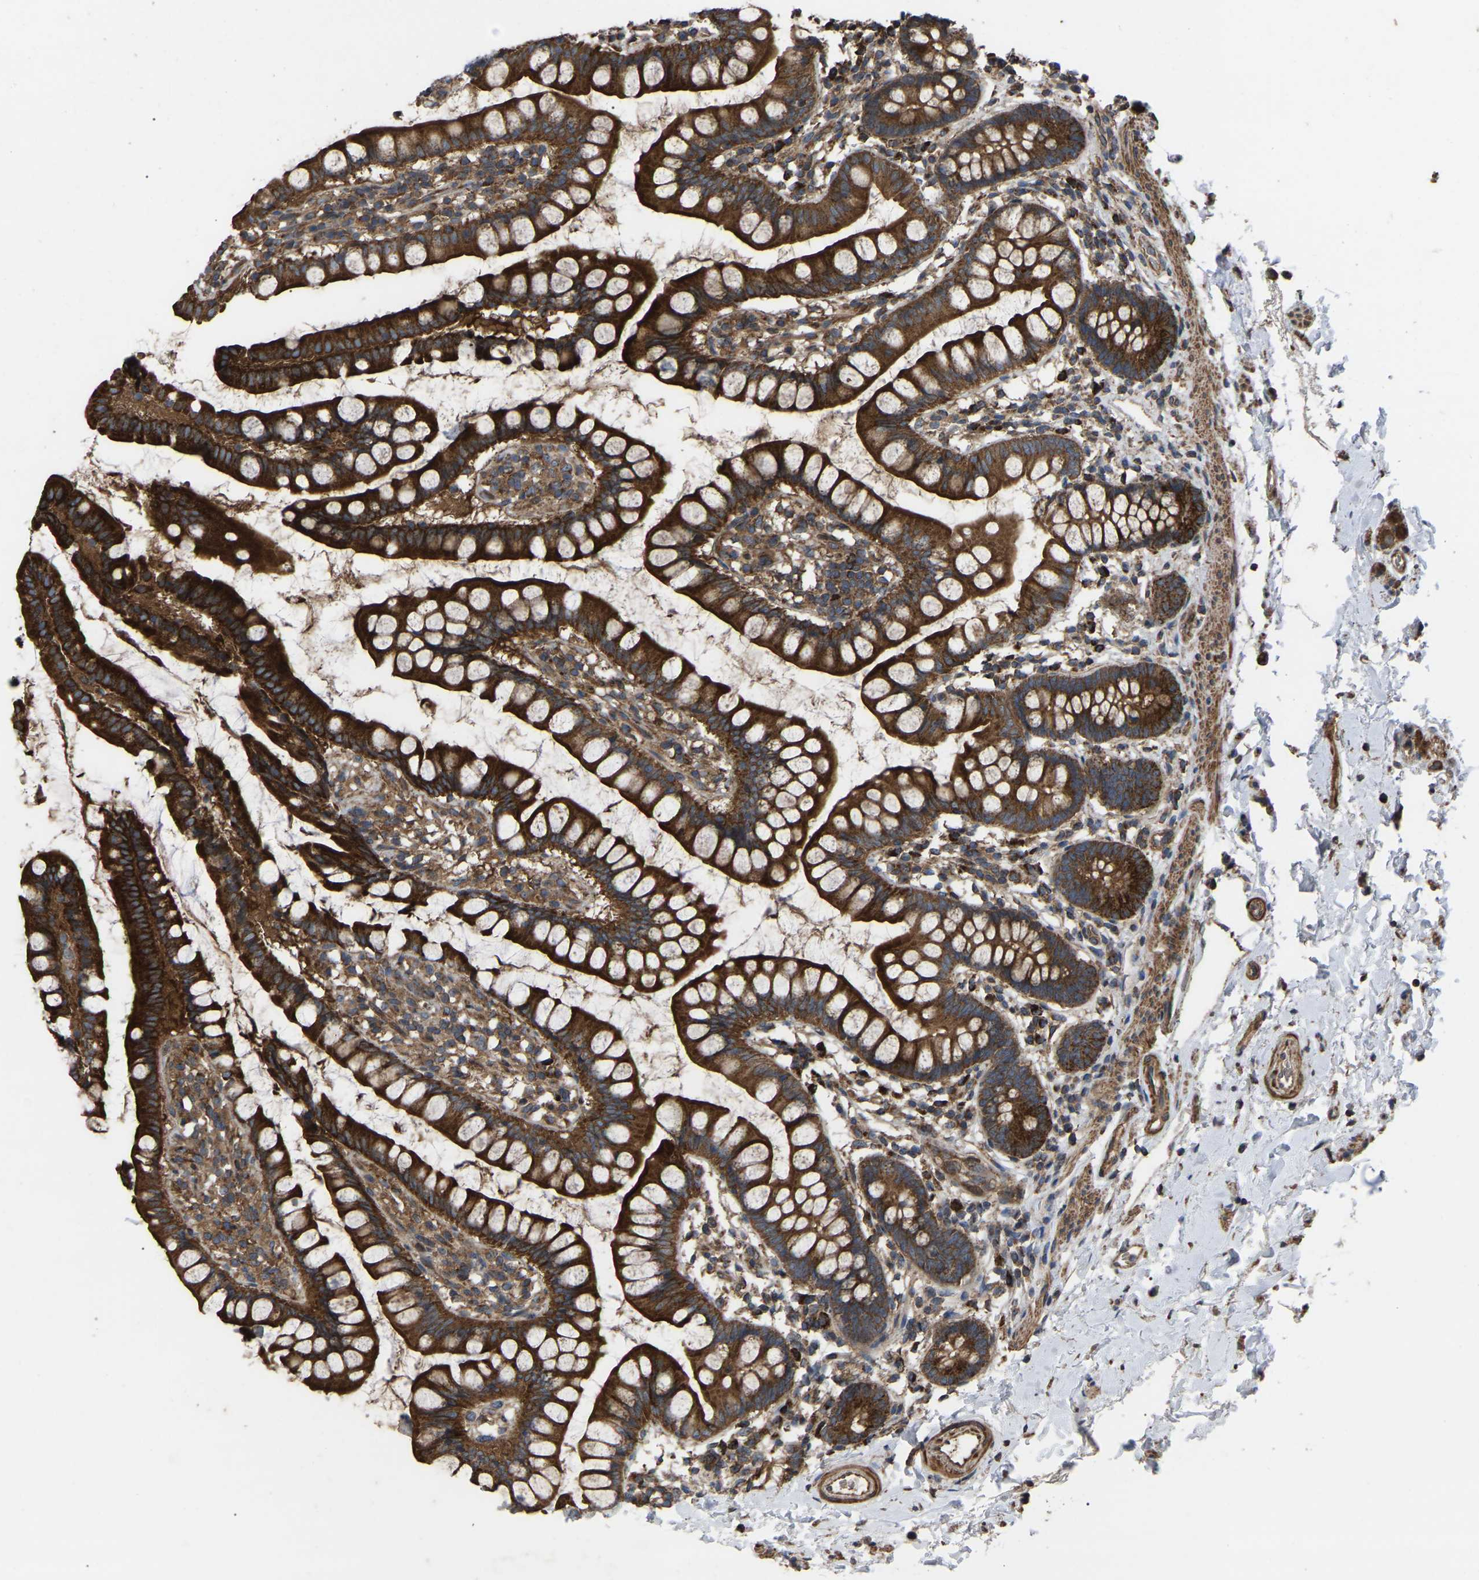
{"staining": {"intensity": "strong", "quantity": ">75%", "location": "cytoplasmic/membranous"}, "tissue": "small intestine", "cell_type": "Glandular cells", "image_type": "normal", "snomed": [{"axis": "morphology", "description": "Normal tissue, NOS"}, {"axis": "topography", "description": "Small intestine"}], "caption": "Protein expression analysis of normal human small intestine reveals strong cytoplasmic/membranous staining in approximately >75% of glandular cells.", "gene": "GCC1", "patient": {"sex": "female", "age": 84}}